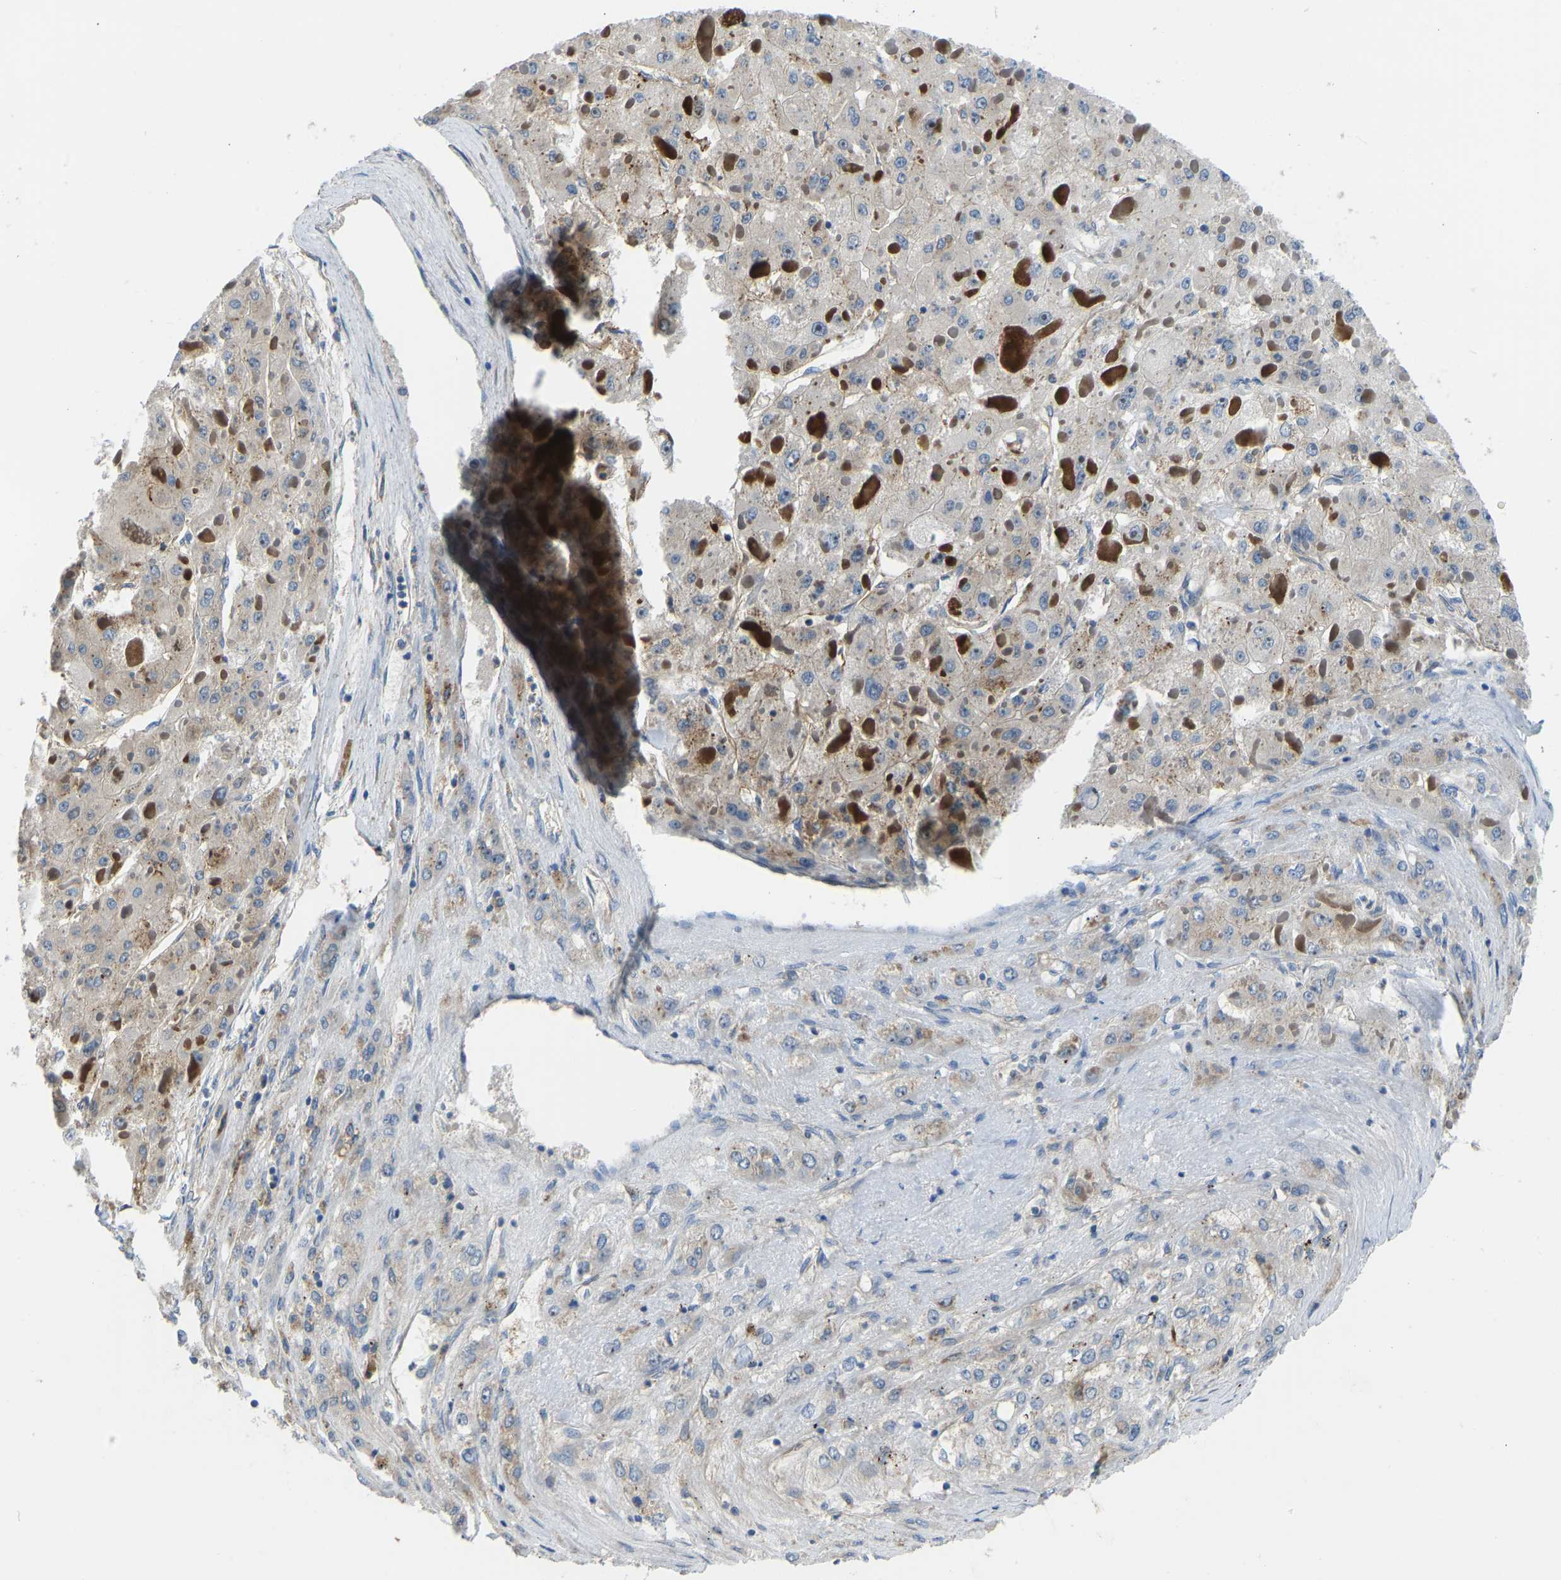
{"staining": {"intensity": "weak", "quantity": "25%-75%", "location": "cytoplasmic/membranous"}, "tissue": "liver cancer", "cell_type": "Tumor cells", "image_type": "cancer", "snomed": [{"axis": "morphology", "description": "Carcinoma, Hepatocellular, NOS"}, {"axis": "topography", "description": "Liver"}], "caption": "Immunohistochemistry of human liver hepatocellular carcinoma shows low levels of weak cytoplasmic/membranous expression in approximately 25%-75% of tumor cells. (DAB (3,3'-diaminobenzidine) IHC with brightfield microscopy, high magnification).", "gene": "RBP1", "patient": {"sex": "female", "age": 73}}